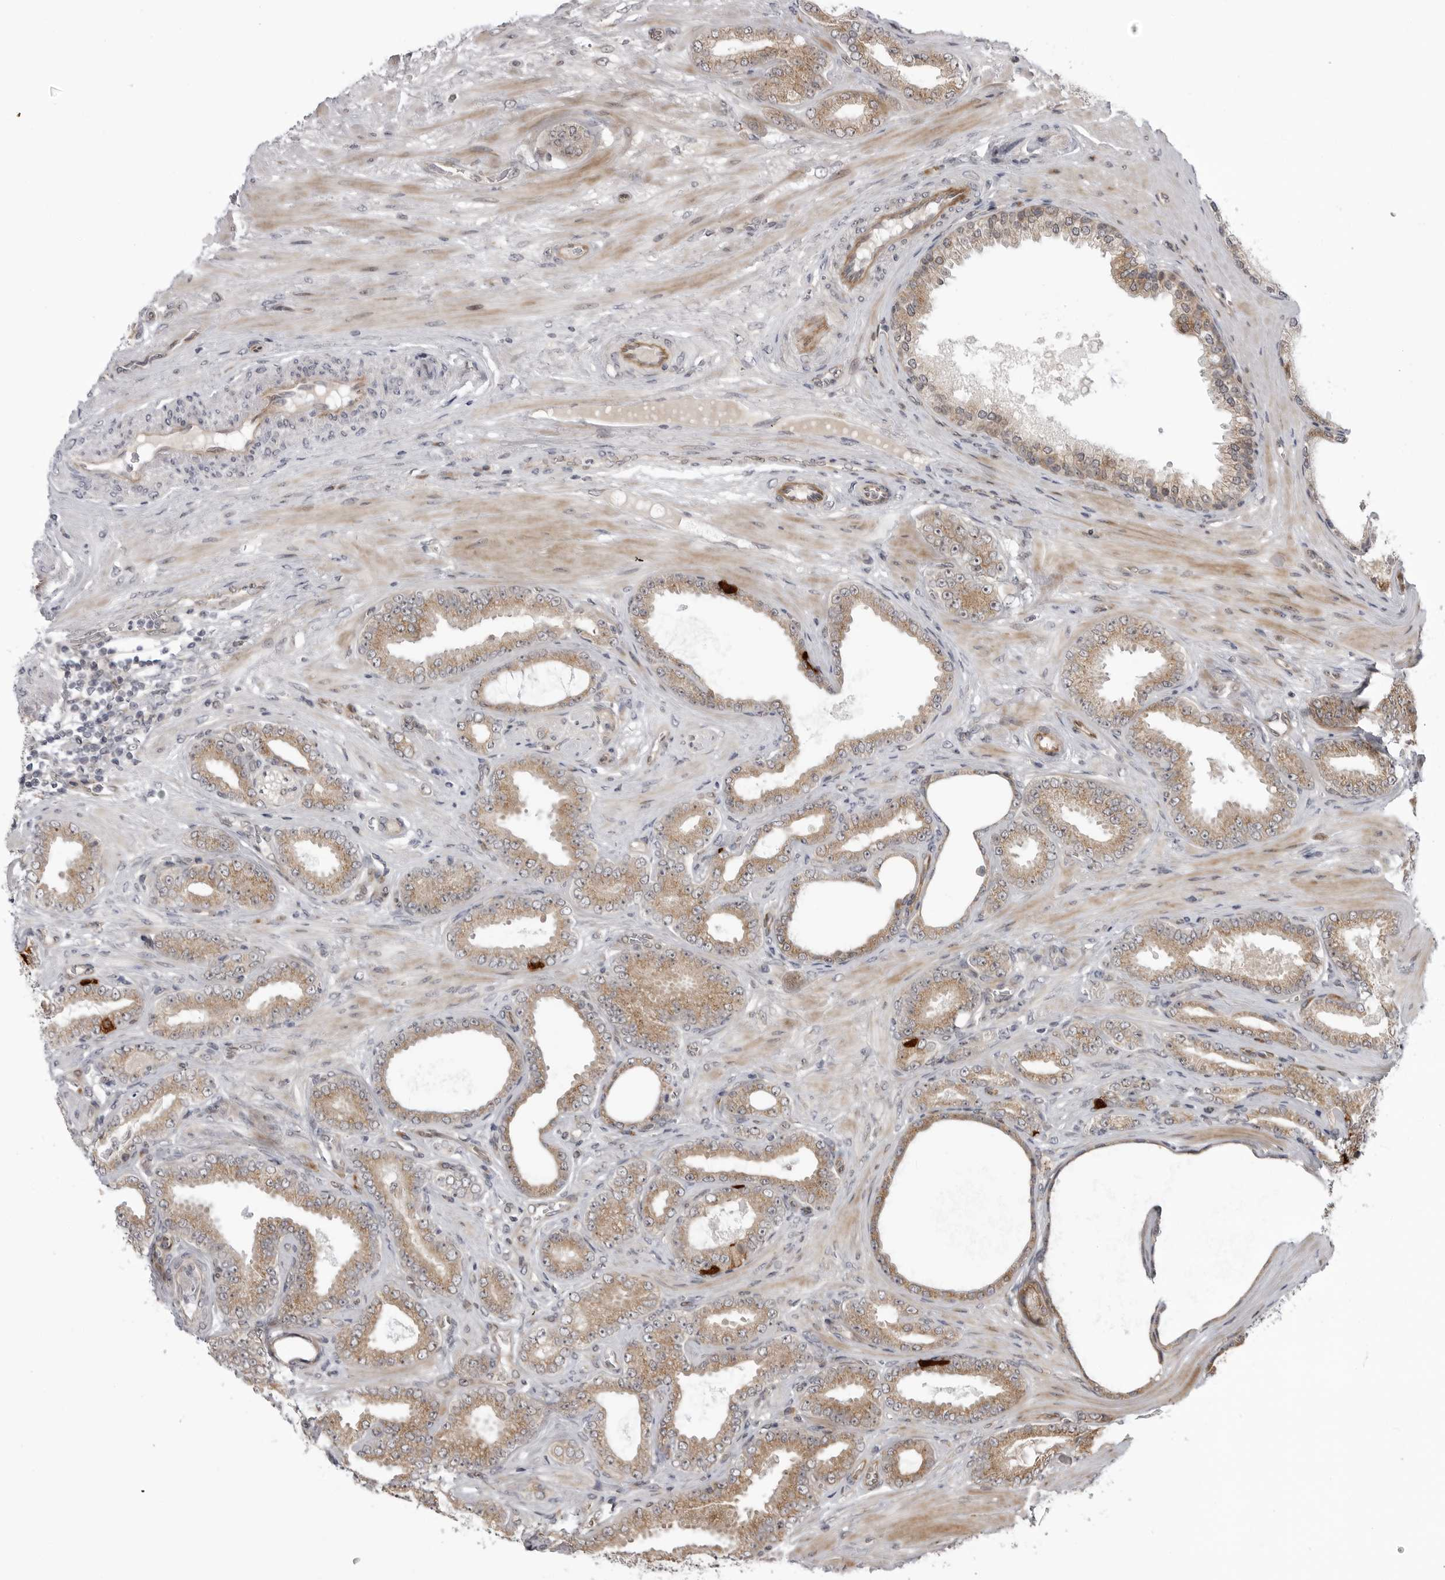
{"staining": {"intensity": "moderate", "quantity": ">75%", "location": "cytoplasmic/membranous,nuclear"}, "tissue": "prostate cancer", "cell_type": "Tumor cells", "image_type": "cancer", "snomed": [{"axis": "morphology", "description": "Adenocarcinoma, Low grade"}, {"axis": "topography", "description": "Prostate"}], "caption": "Human prostate cancer stained with a protein marker displays moderate staining in tumor cells.", "gene": "LRRC45", "patient": {"sex": "male", "age": 63}}